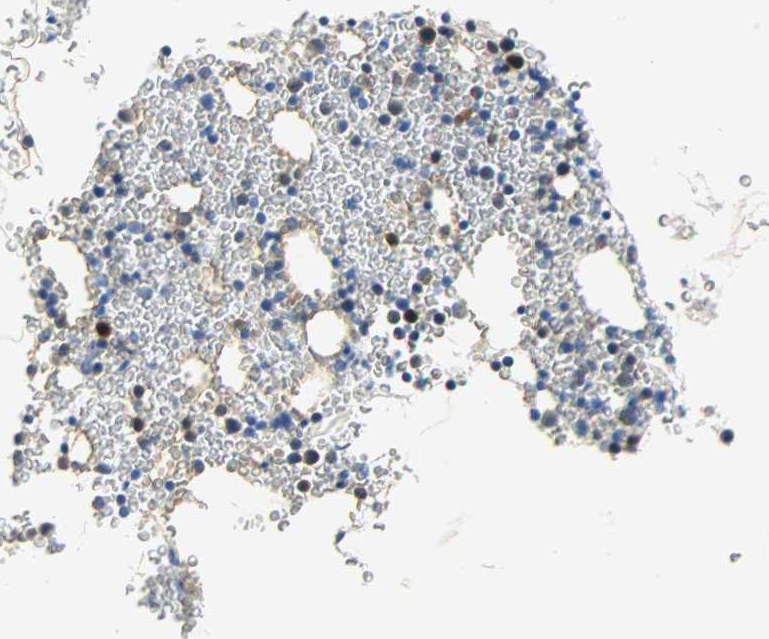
{"staining": {"intensity": "moderate", "quantity": "<25%", "location": "nuclear"}, "tissue": "bone marrow", "cell_type": "Hematopoietic cells", "image_type": "normal", "snomed": [{"axis": "morphology", "description": "Normal tissue, NOS"}, {"axis": "morphology", "description": "Inflammation, NOS"}, {"axis": "topography", "description": "Bone marrow"}], "caption": "Immunohistochemistry of benign bone marrow exhibits low levels of moderate nuclear expression in approximately <25% of hematopoietic cells.", "gene": "EIF4EBP1", "patient": {"sex": "male", "age": 22}}